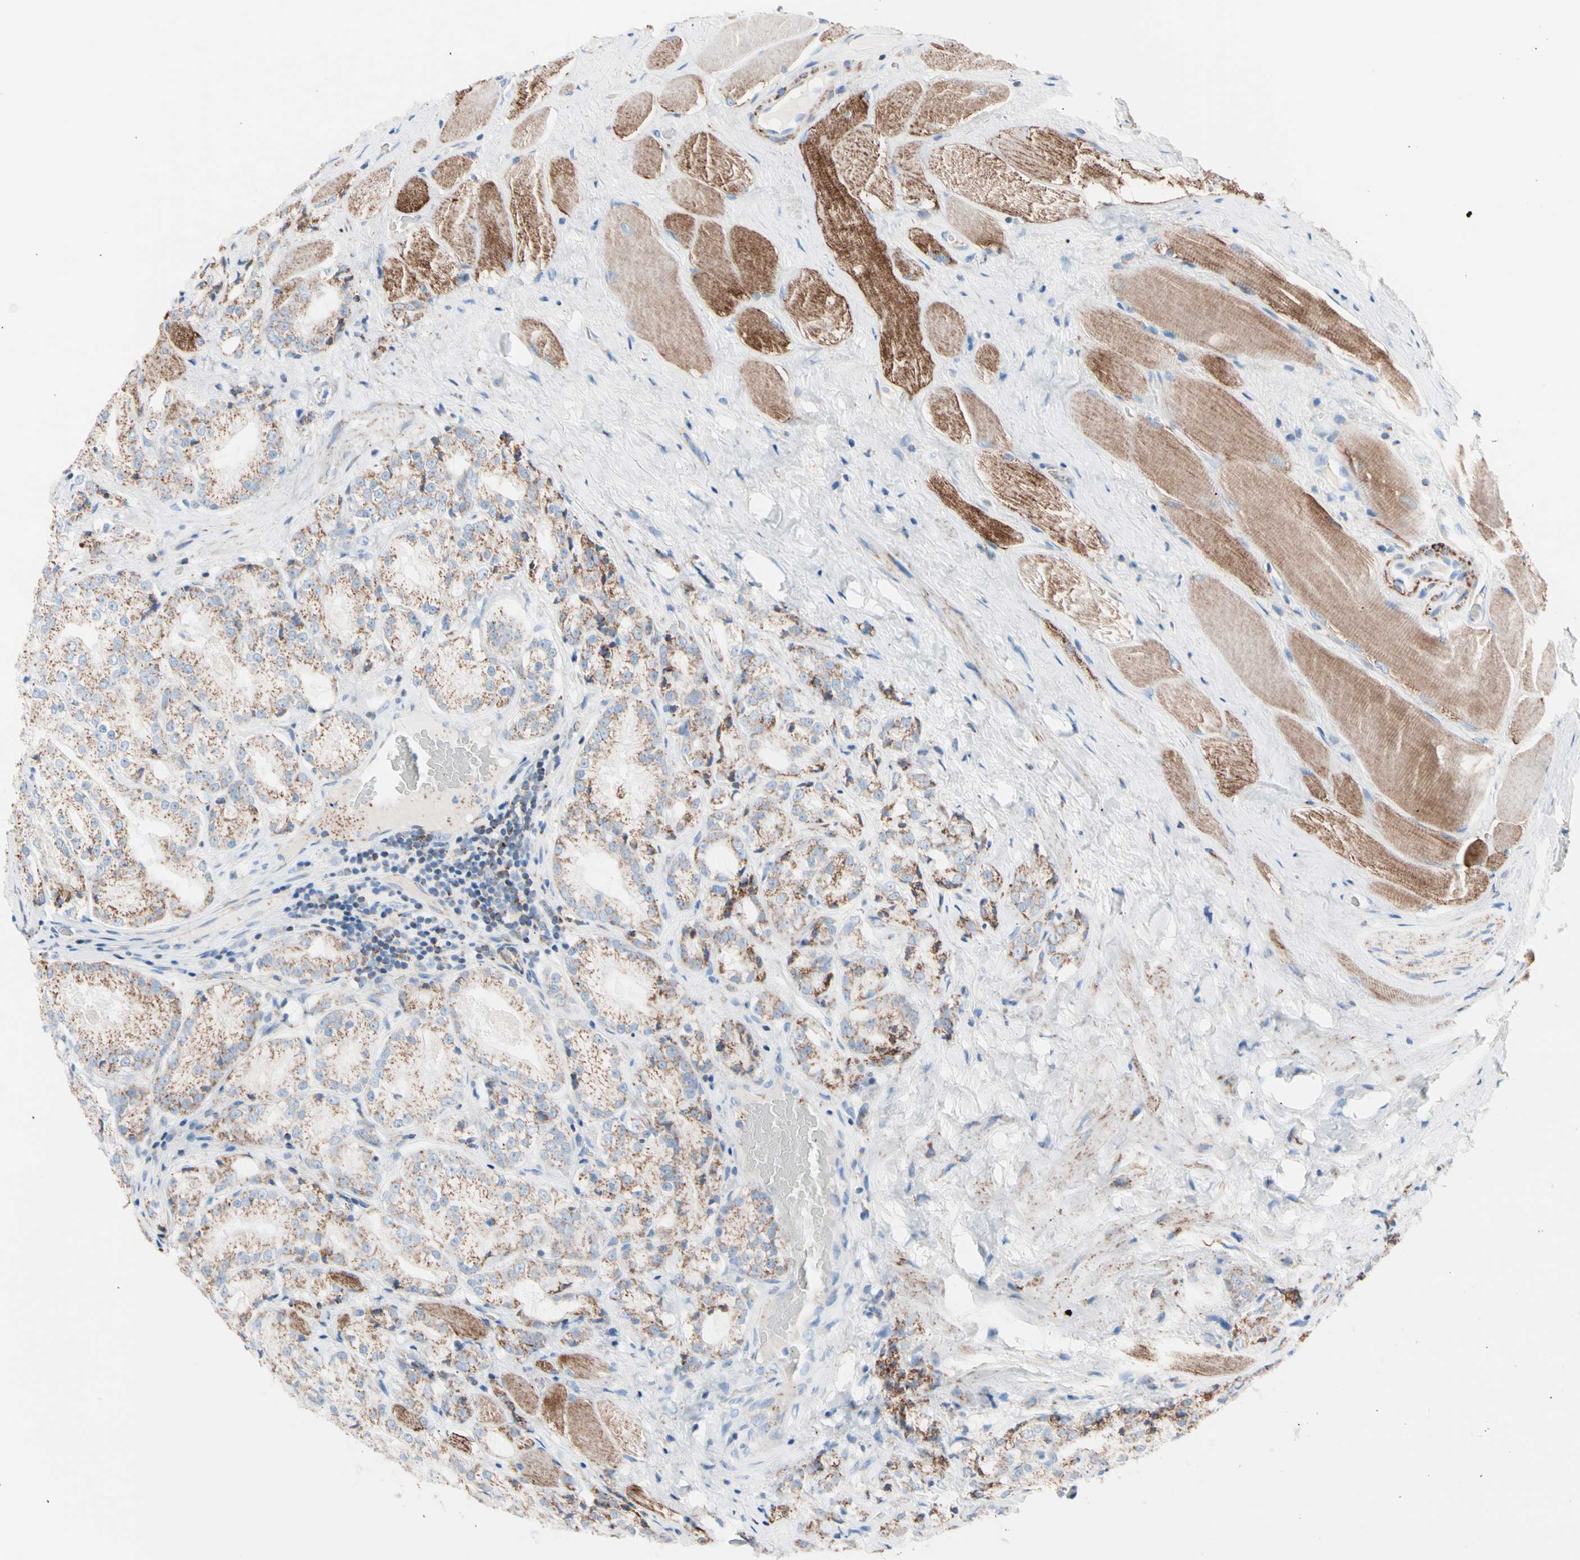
{"staining": {"intensity": "moderate", "quantity": ">75%", "location": "cytoplasmic/membranous"}, "tissue": "prostate cancer", "cell_type": "Tumor cells", "image_type": "cancer", "snomed": [{"axis": "morphology", "description": "Adenocarcinoma, High grade"}, {"axis": "topography", "description": "Prostate"}], "caption": "An immunohistochemistry (IHC) image of tumor tissue is shown. Protein staining in brown shows moderate cytoplasmic/membranous positivity in high-grade adenocarcinoma (prostate) within tumor cells. (brown staining indicates protein expression, while blue staining denotes nuclei).", "gene": "HK1", "patient": {"sex": "male", "age": 73}}